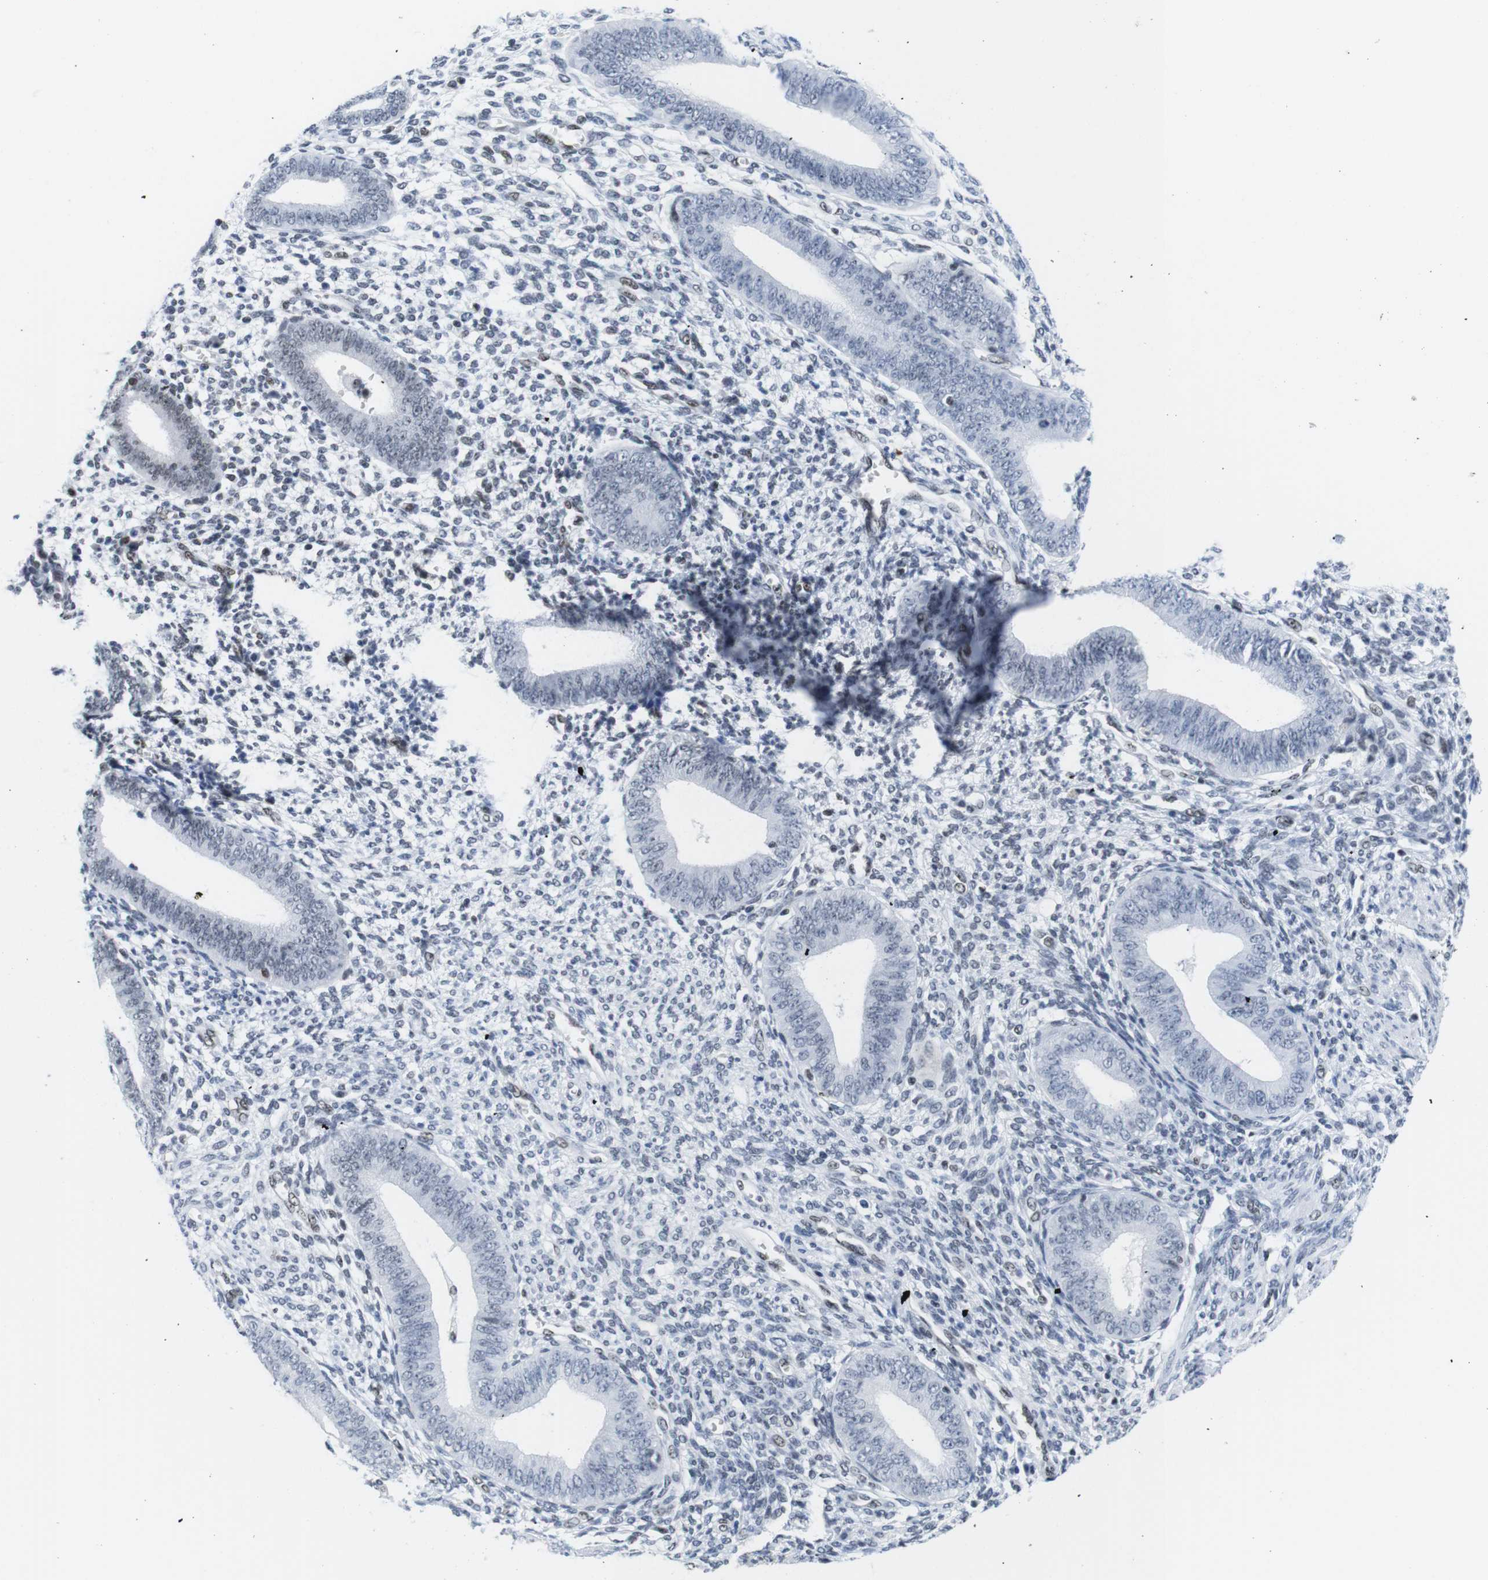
{"staining": {"intensity": "negative", "quantity": "none", "location": "none"}, "tissue": "endometrium", "cell_type": "Cells in endometrial stroma", "image_type": "normal", "snomed": [{"axis": "morphology", "description": "Normal tissue, NOS"}, {"axis": "topography", "description": "Endometrium"}], "caption": "Immunohistochemistry of normal human endometrium reveals no staining in cells in endometrial stroma.", "gene": "IFI16", "patient": {"sex": "female", "age": 35}}